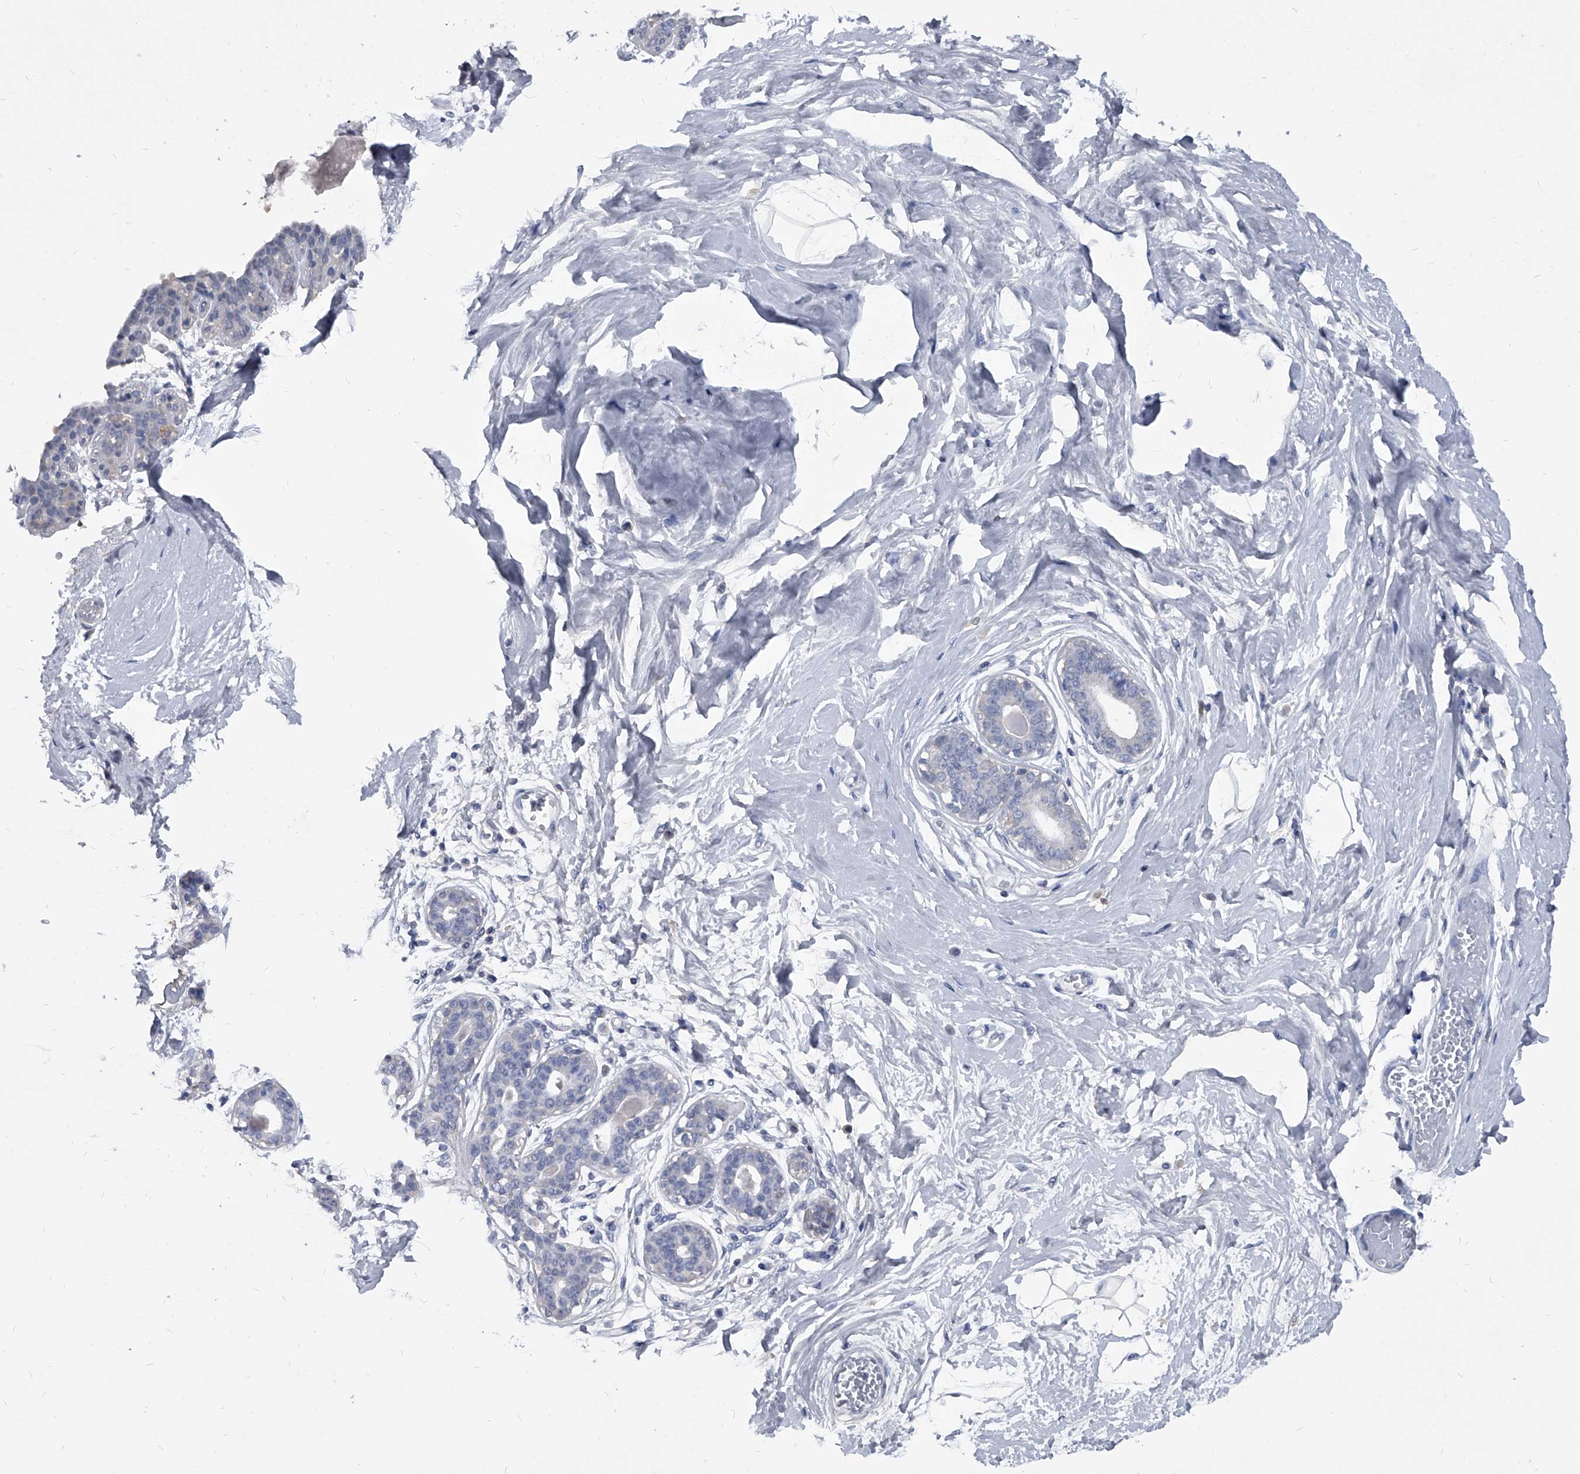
{"staining": {"intensity": "negative", "quantity": "none", "location": "none"}, "tissue": "breast", "cell_type": "Adipocytes", "image_type": "normal", "snomed": [{"axis": "morphology", "description": "Normal tissue, NOS"}, {"axis": "topography", "description": "Breast"}], "caption": "This is a image of immunohistochemistry staining of benign breast, which shows no positivity in adipocytes.", "gene": "BCAS1", "patient": {"sex": "female", "age": 45}}